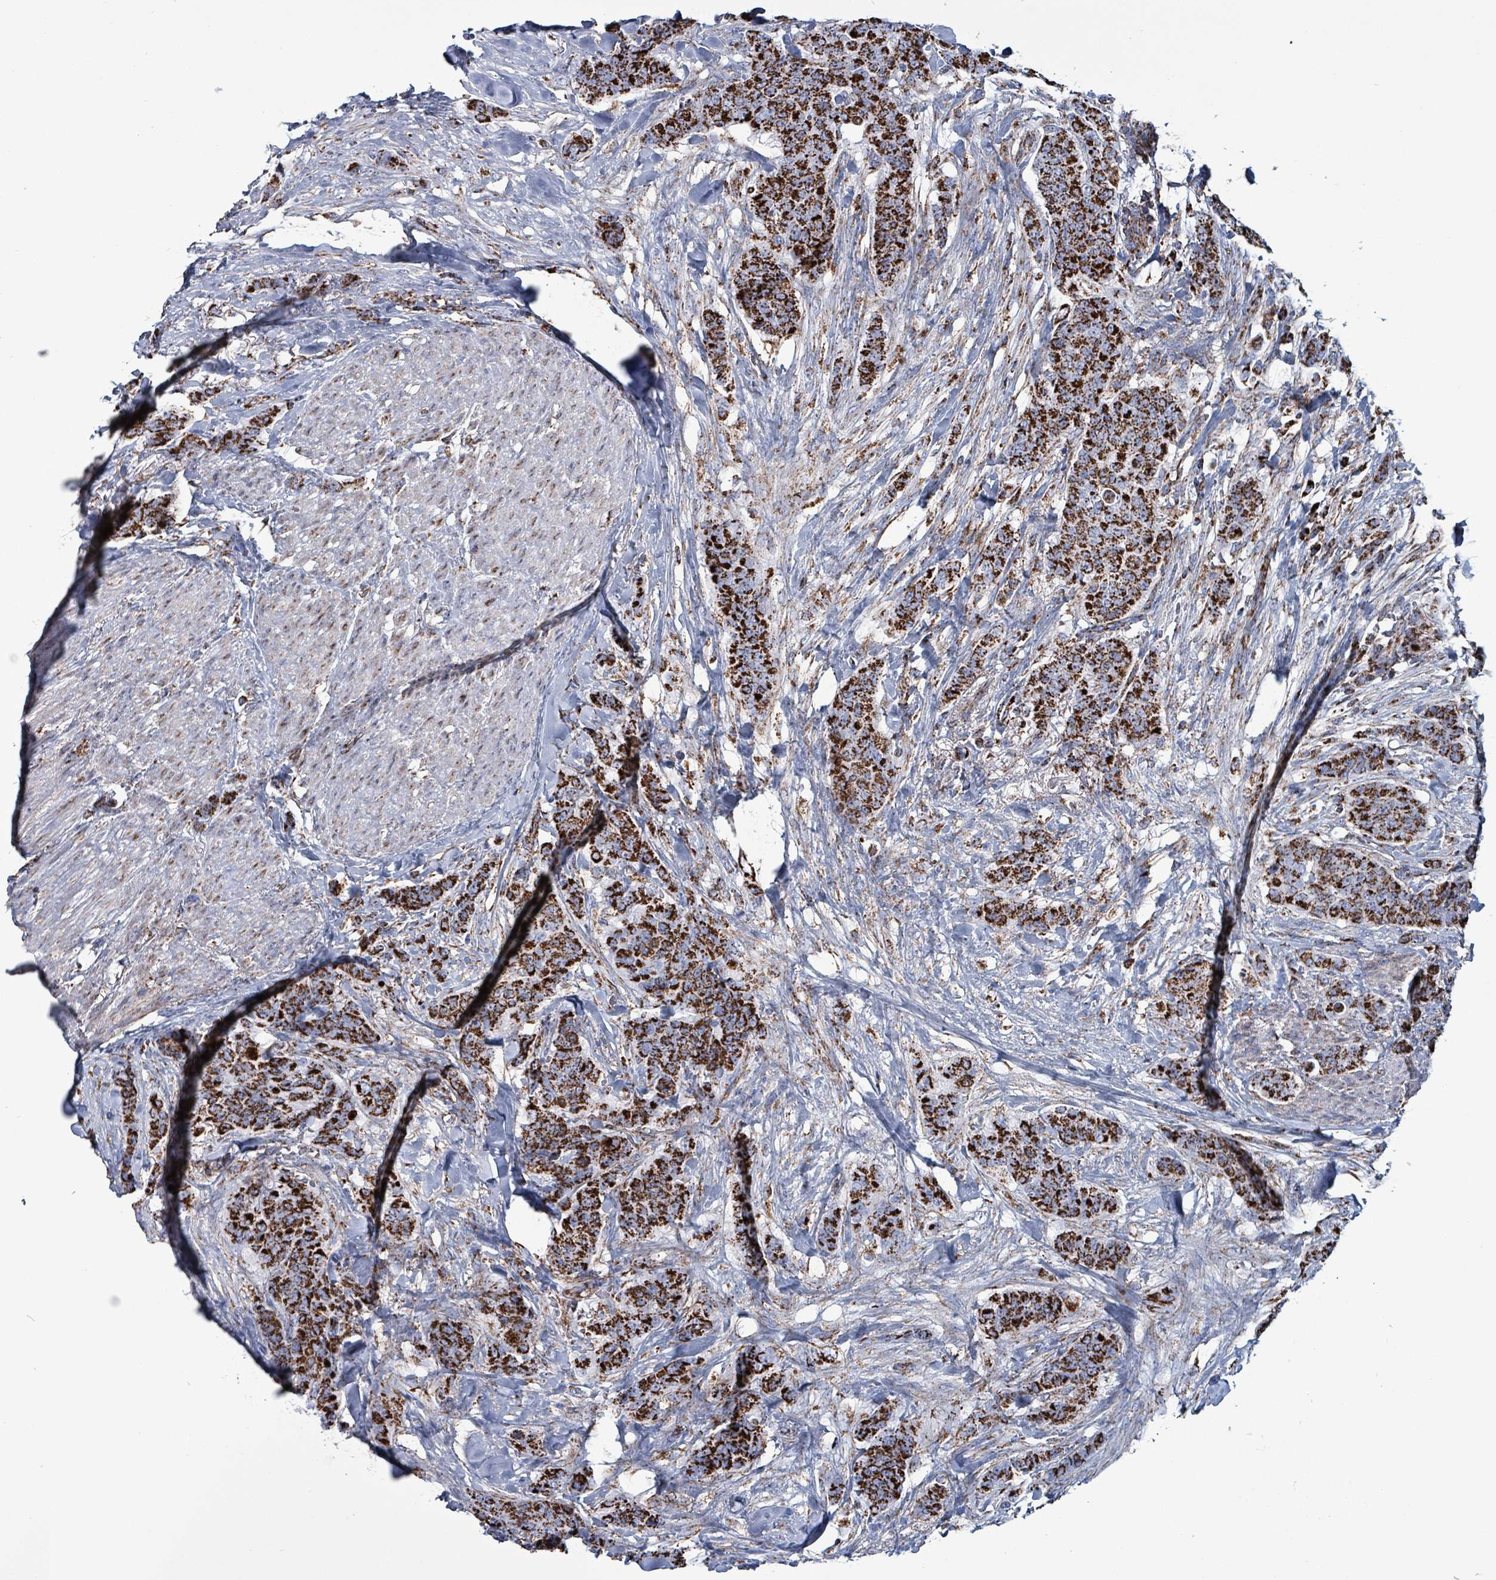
{"staining": {"intensity": "strong", "quantity": ">75%", "location": "cytoplasmic/membranous"}, "tissue": "breast cancer", "cell_type": "Tumor cells", "image_type": "cancer", "snomed": [{"axis": "morphology", "description": "Duct carcinoma"}, {"axis": "topography", "description": "Breast"}], "caption": "Immunohistochemistry (IHC) staining of breast cancer (invasive ductal carcinoma), which exhibits high levels of strong cytoplasmic/membranous expression in approximately >75% of tumor cells indicating strong cytoplasmic/membranous protein staining. The staining was performed using DAB (brown) for protein detection and nuclei were counterstained in hematoxylin (blue).", "gene": "IDH3B", "patient": {"sex": "female", "age": 40}}